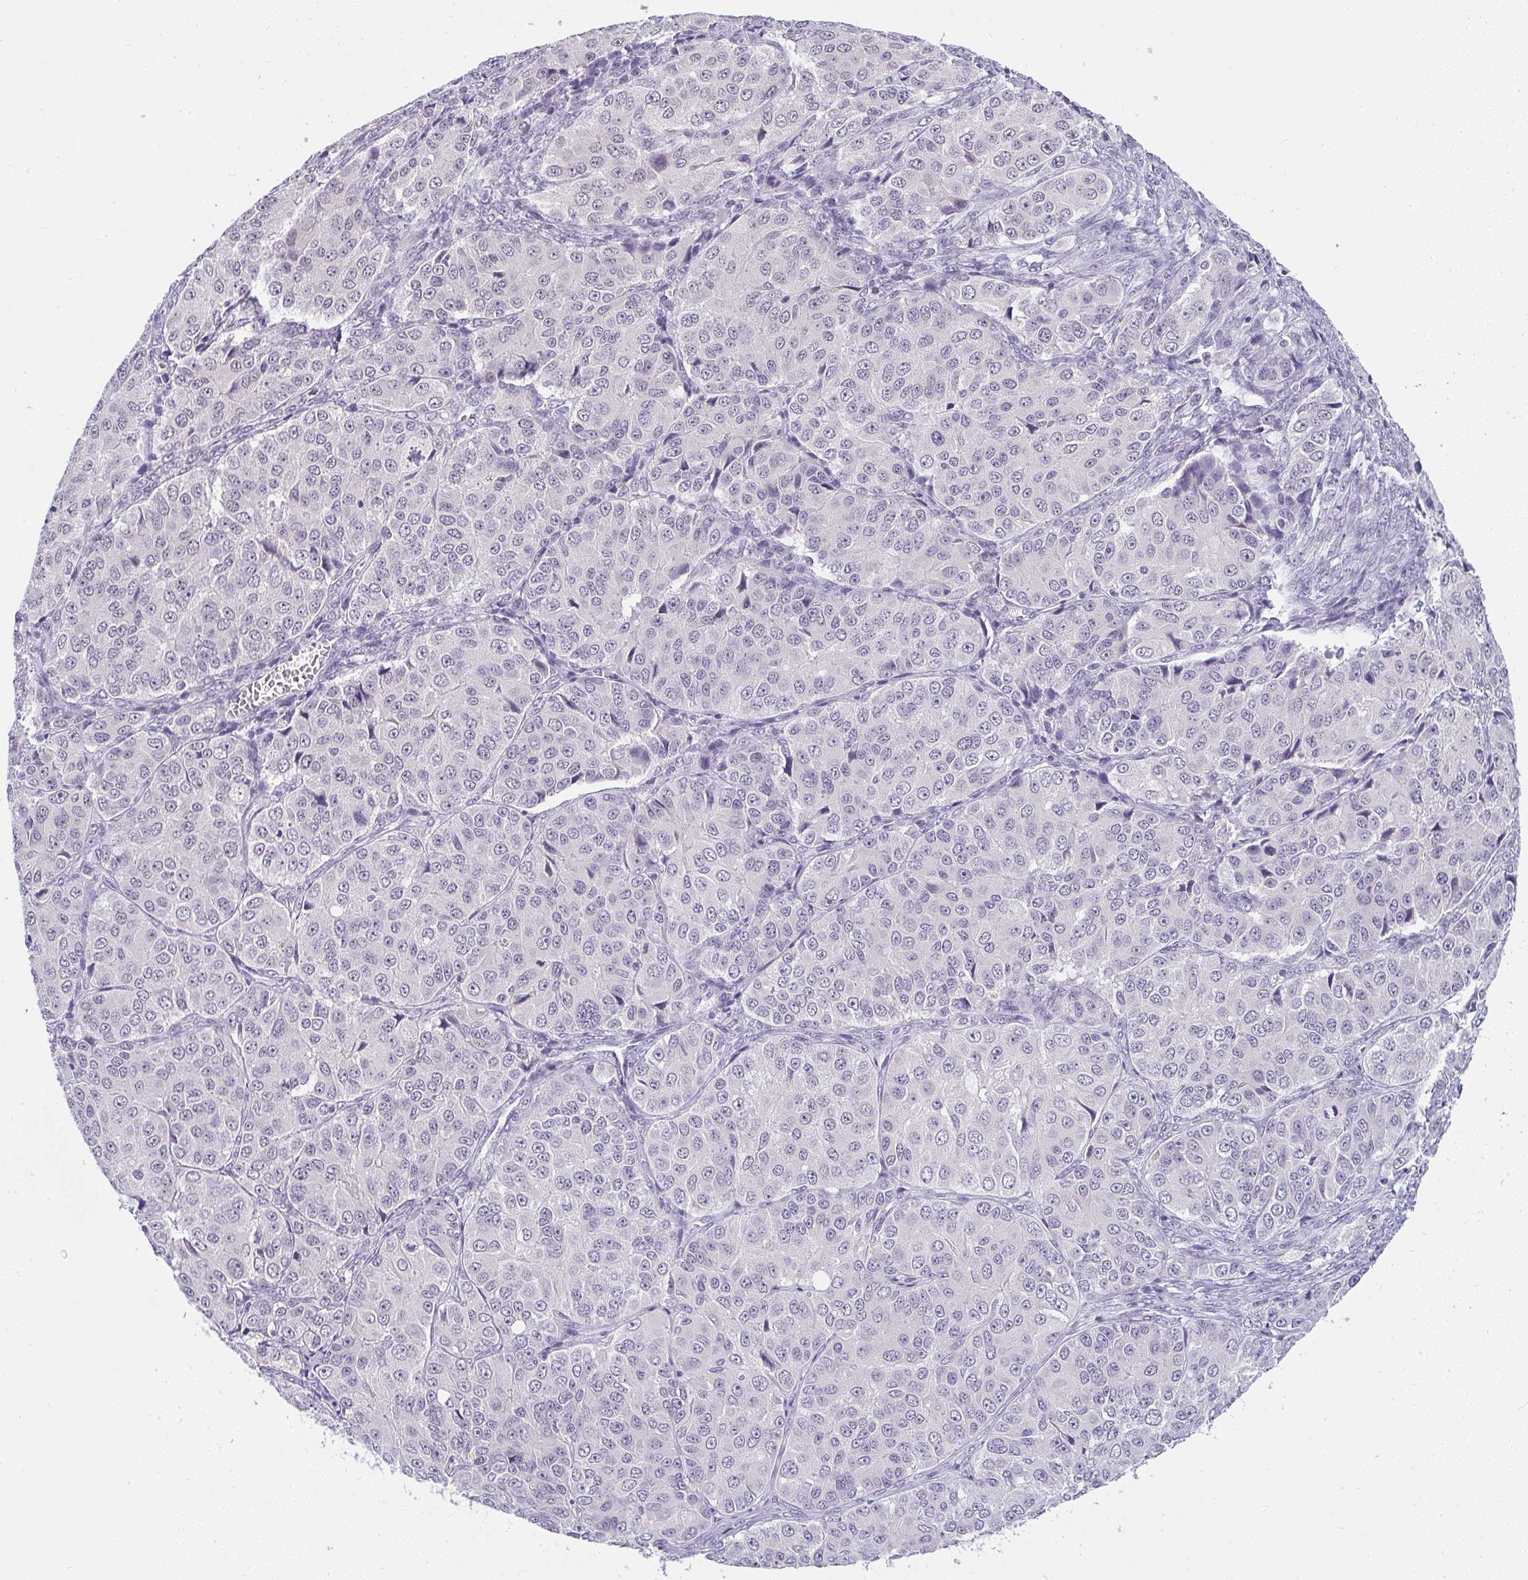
{"staining": {"intensity": "negative", "quantity": "none", "location": "none"}, "tissue": "ovarian cancer", "cell_type": "Tumor cells", "image_type": "cancer", "snomed": [{"axis": "morphology", "description": "Carcinoma, endometroid"}, {"axis": "topography", "description": "Ovary"}], "caption": "Immunohistochemical staining of human endometroid carcinoma (ovarian) demonstrates no significant expression in tumor cells.", "gene": "CACNA1S", "patient": {"sex": "female", "age": 51}}